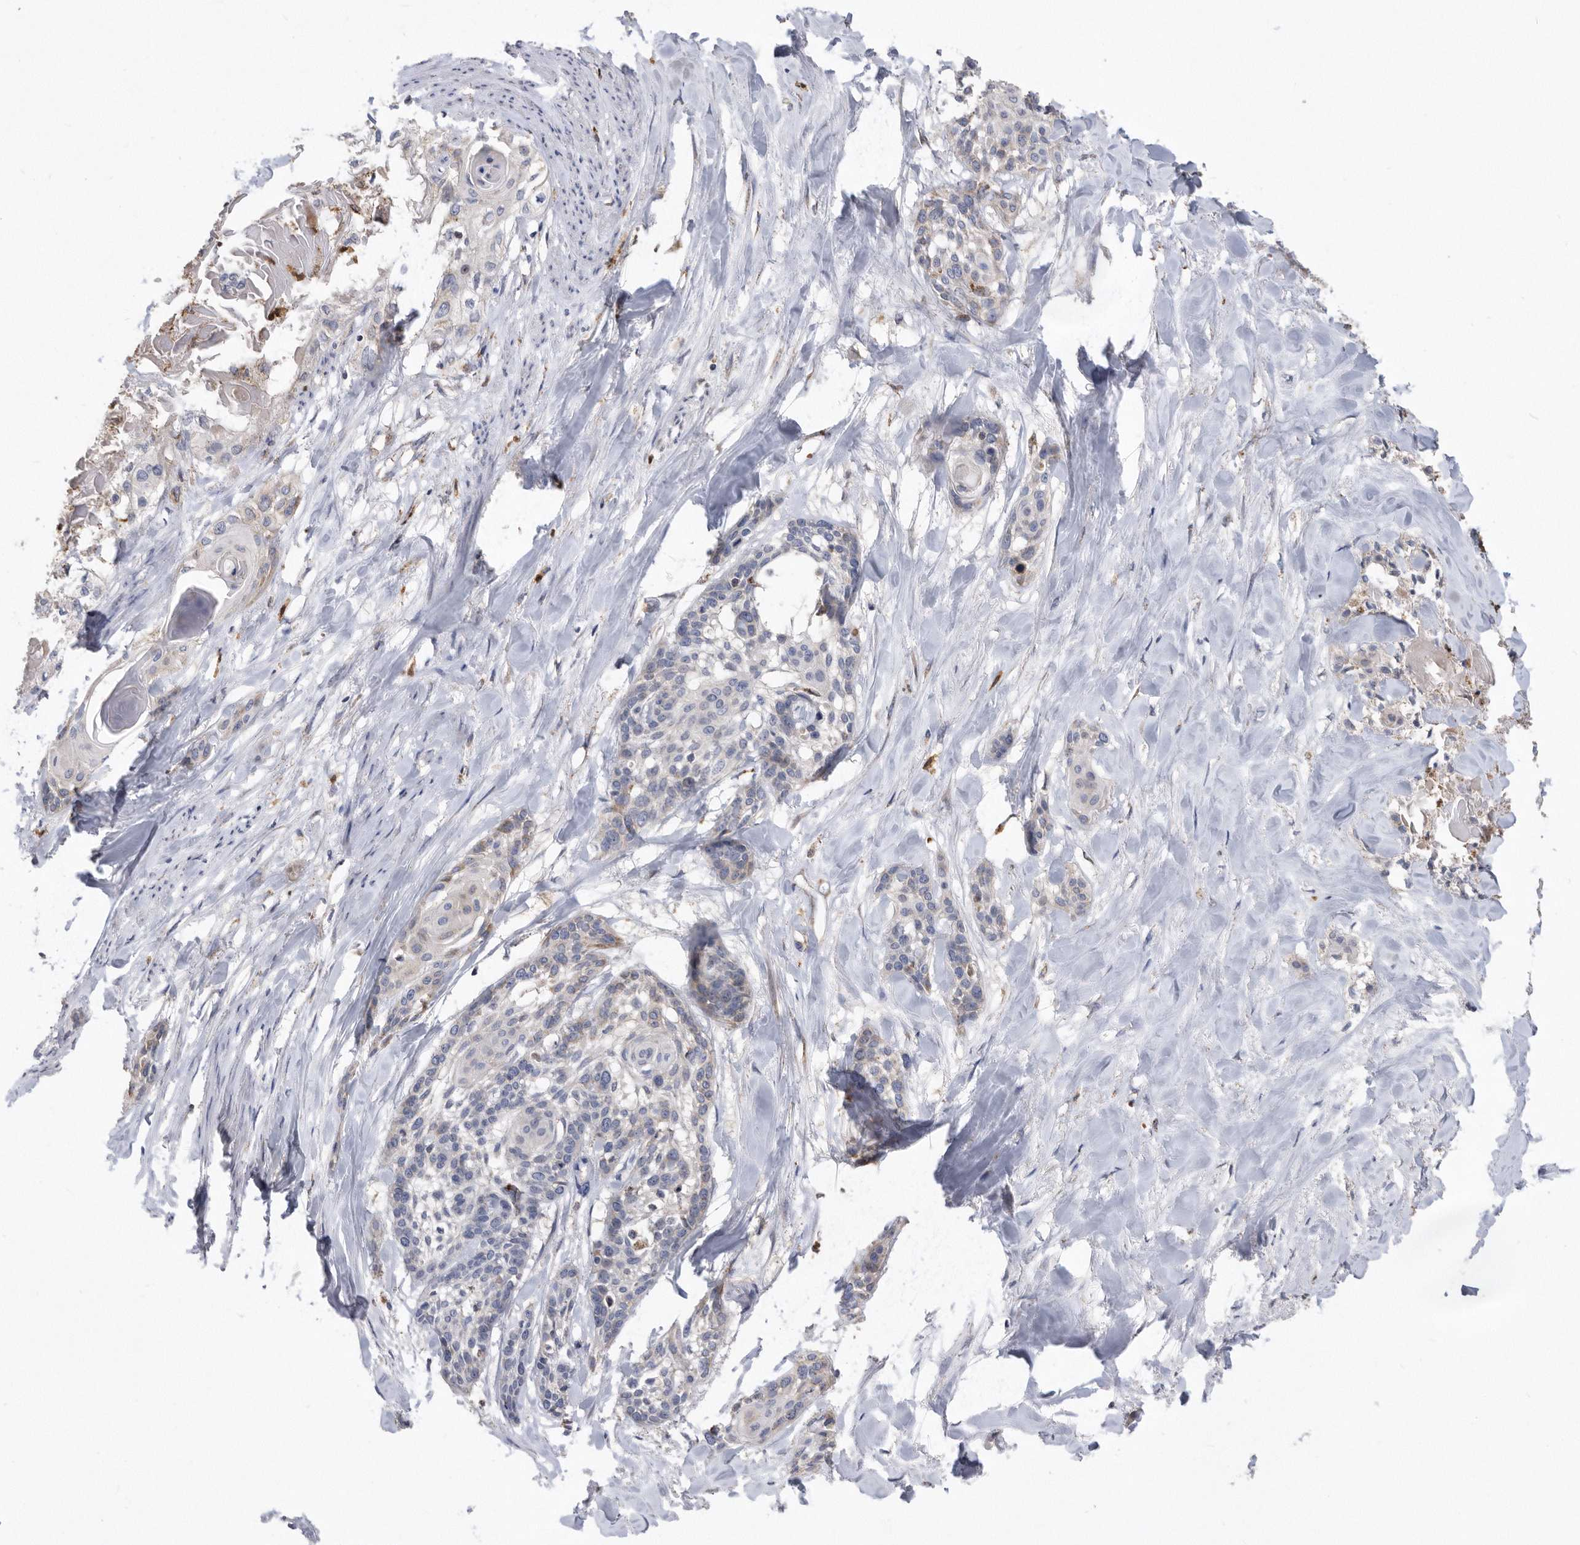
{"staining": {"intensity": "negative", "quantity": "none", "location": "none"}, "tissue": "cervical cancer", "cell_type": "Tumor cells", "image_type": "cancer", "snomed": [{"axis": "morphology", "description": "Squamous cell carcinoma, NOS"}, {"axis": "topography", "description": "Cervix"}], "caption": "Histopathology image shows no protein positivity in tumor cells of cervical squamous cell carcinoma tissue.", "gene": "CRISPLD2", "patient": {"sex": "female", "age": 57}}